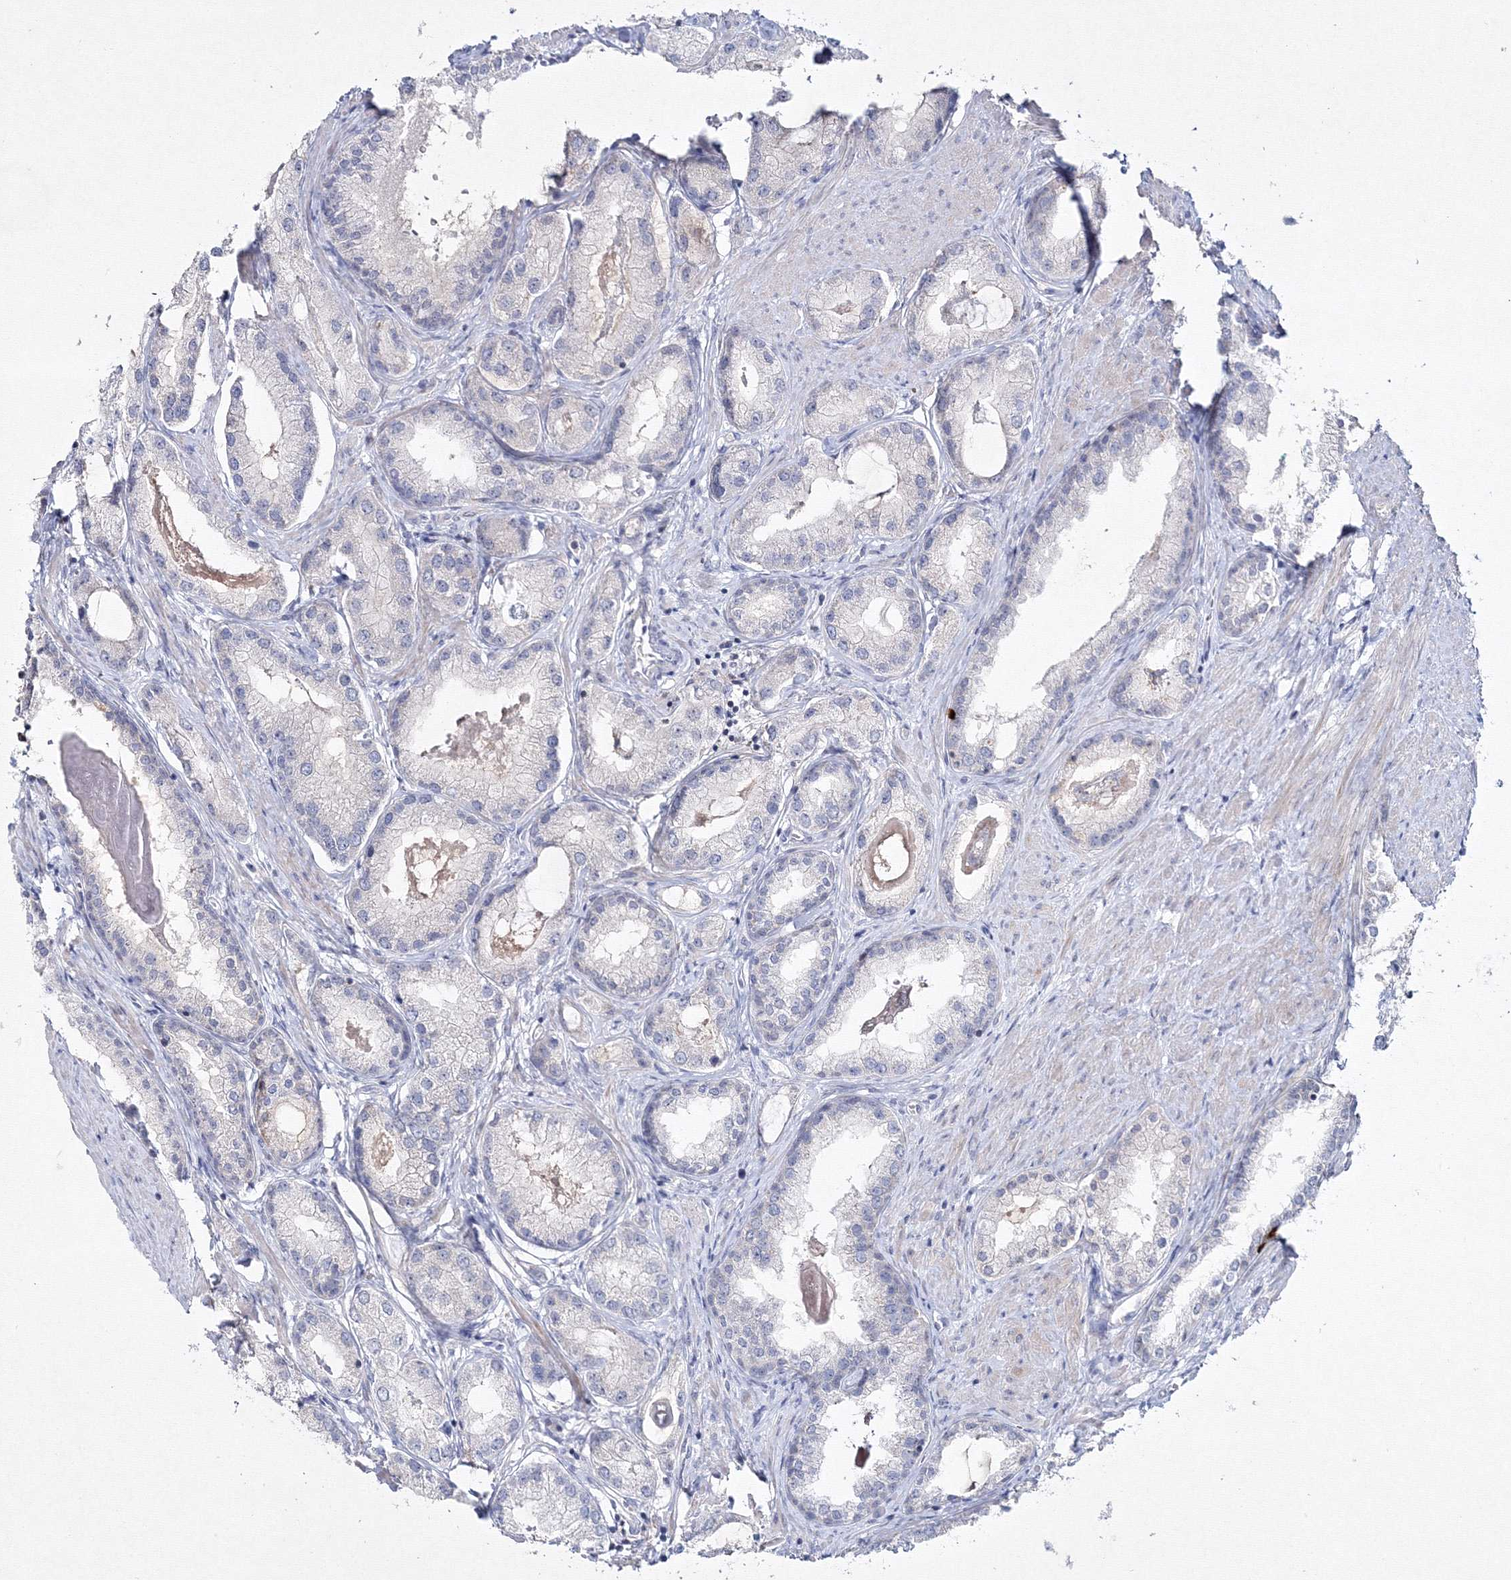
{"staining": {"intensity": "negative", "quantity": "none", "location": "none"}, "tissue": "prostate cancer", "cell_type": "Tumor cells", "image_type": "cancer", "snomed": [{"axis": "morphology", "description": "Adenocarcinoma, Low grade"}, {"axis": "topography", "description": "Prostate"}], "caption": "The photomicrograph exhibits no significant staining in tumor cells of prostate cancer.", "gene": "NEU4", "patient": {"sex": "male", "age": 62}}